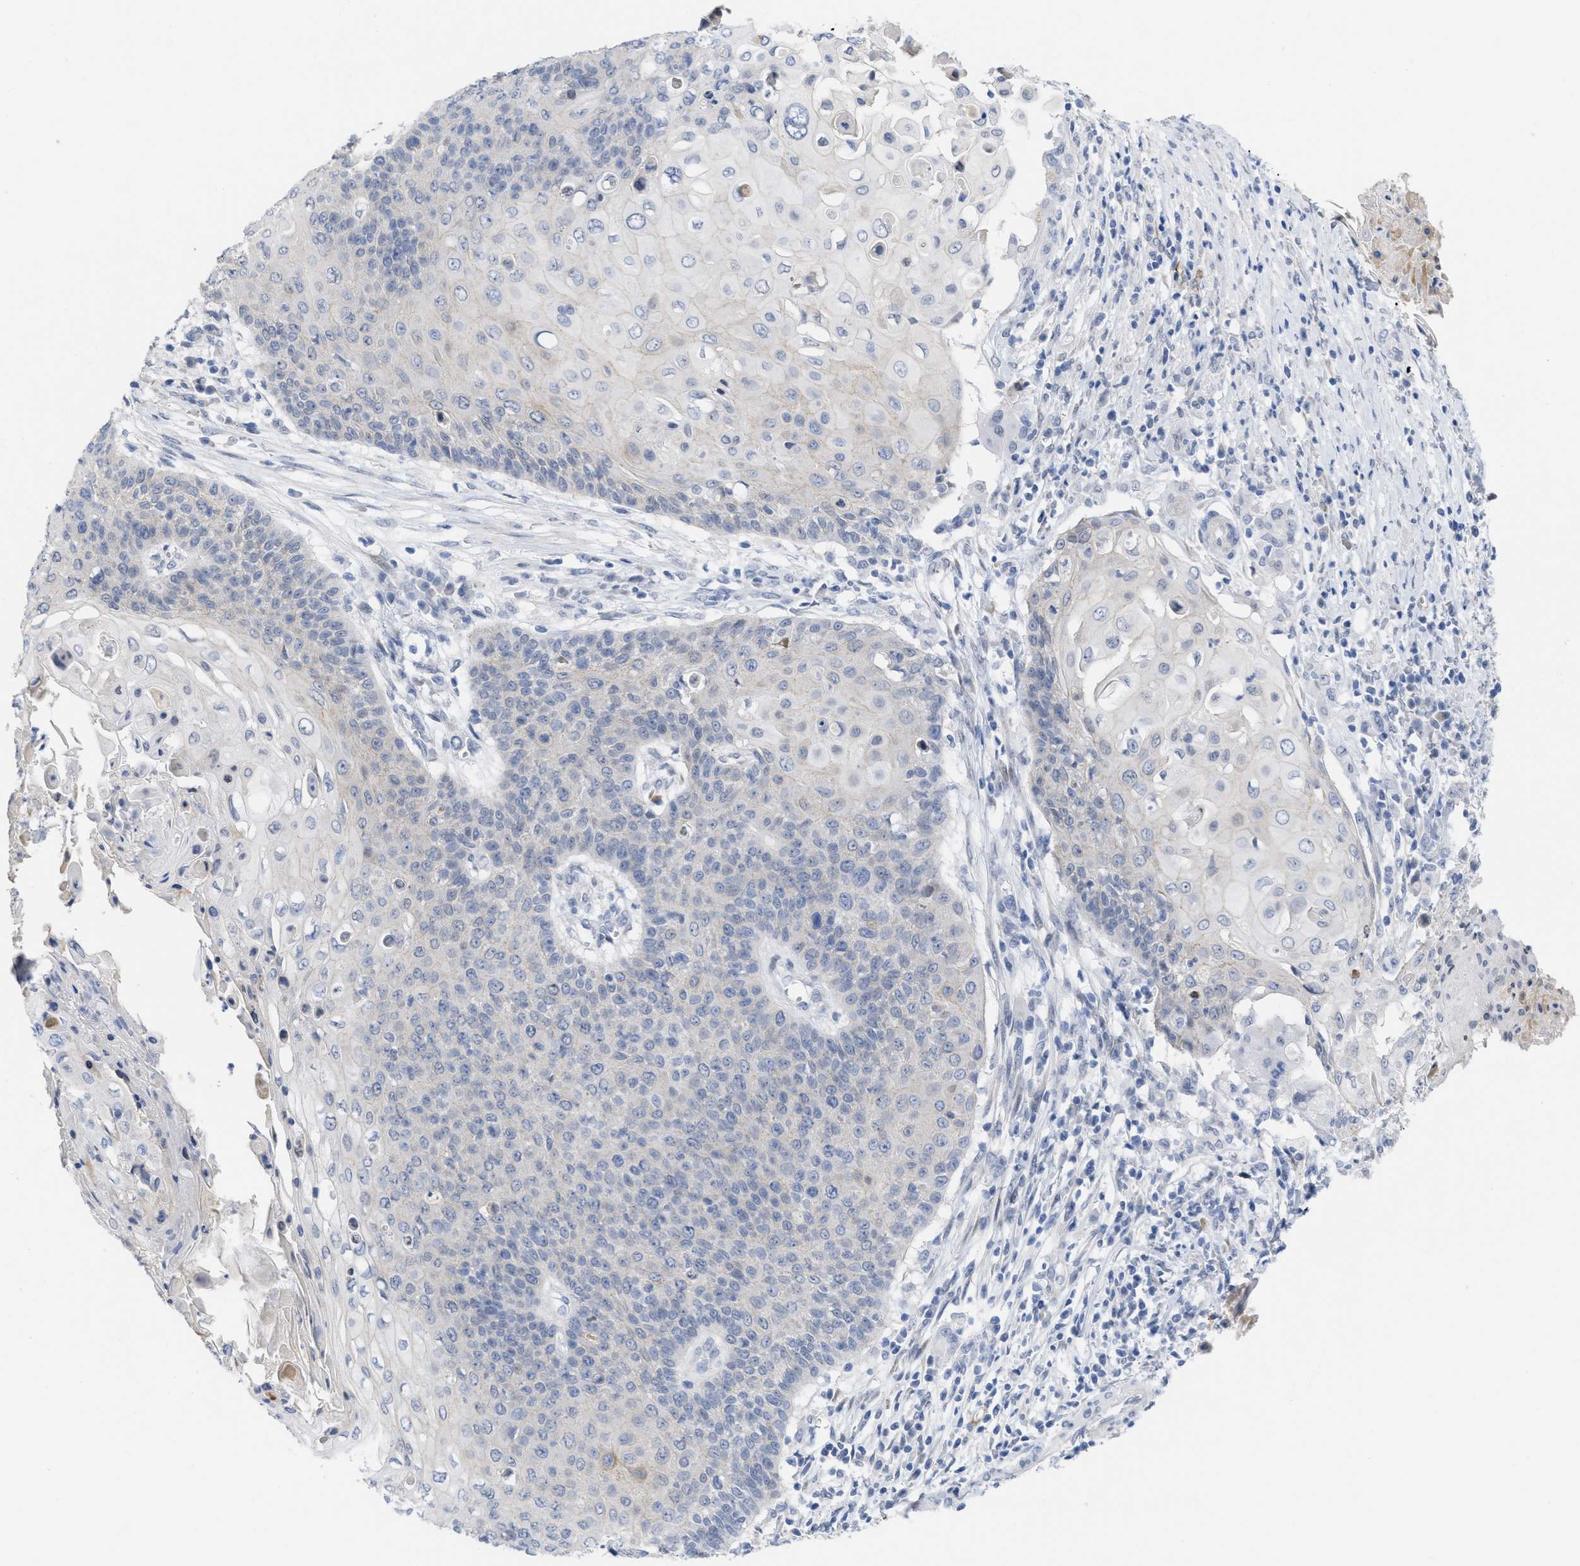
{"staining": {"intensity": "negative", "quantity": "none", "location": "none"}, "tissue": "cervical cancer", "cell_type": "Tumor cells", "image_type": "cancer", "snomed": [{"axis": "morphology", "description": "Squamous cell carcinoma, NOS"}, {"axis": "topography", "description": "Cervix"}], "caption": "Immunohistochemical staining of human squamous cell carcinoma (cervical) reveals no significant staining in tumor cells. Brightfield microscopy of immunohistochemistry stained with DAB (brown) and hematoxylin (blue), captured at high magnification.", "gene": "ACKR1", "patient": {"sex": "female", "age": 39}}